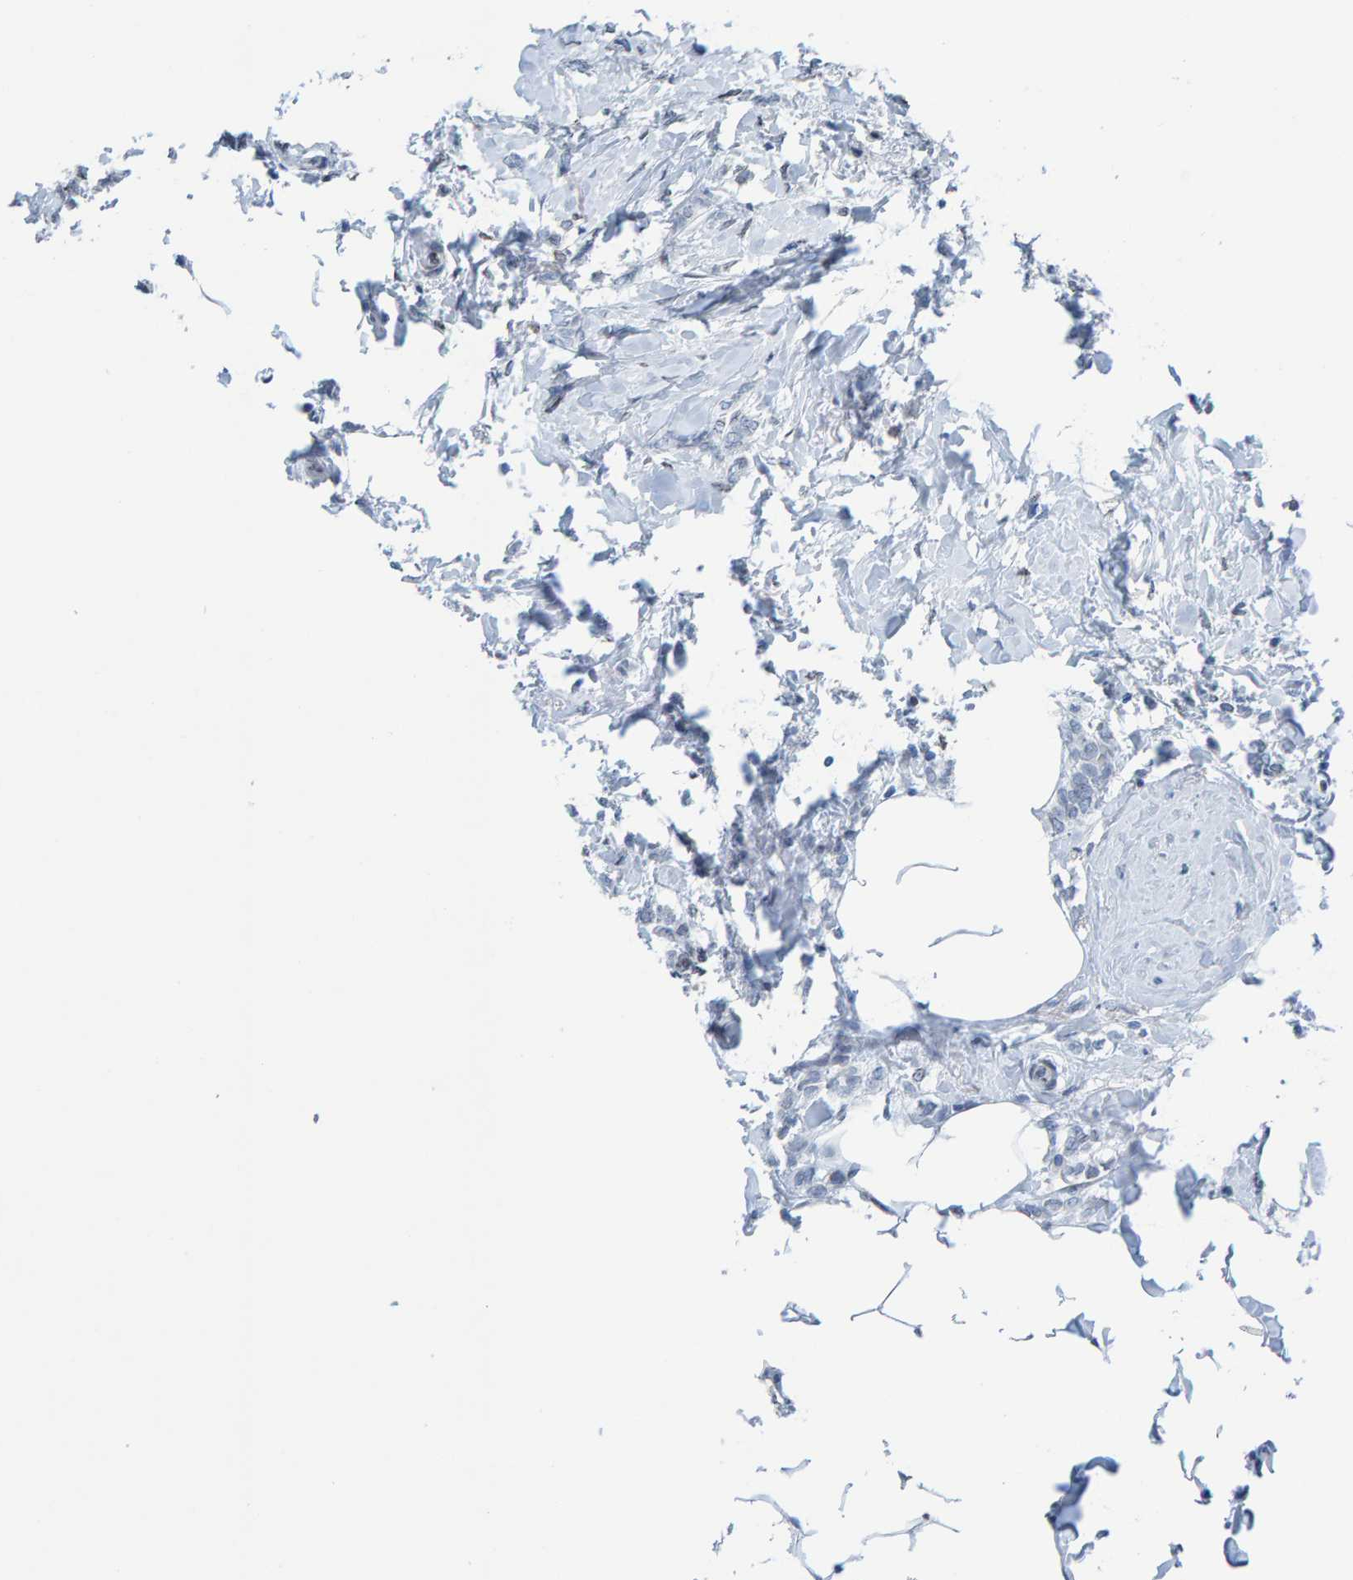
{"staining": {"intensity": "negative", "quantity": "none", "location": "none"}, "tissue": "breast cancer", "cell_type": "Tumor cells", "image_type": "cancer", "snomed": [{"axis": "morphology", "description": "Lobular carcinoma, in situ"}, {"axis": "morphology", "description": "Lobular carcinoma"}, {"axis": "topography", "description": "Breast"}], "caption": "The IHC micrograph has no significant expression in tumor cells of breast cancer tissue.", "gene": "LMNB2", "patient": {"sex": "female", "age": 41}}